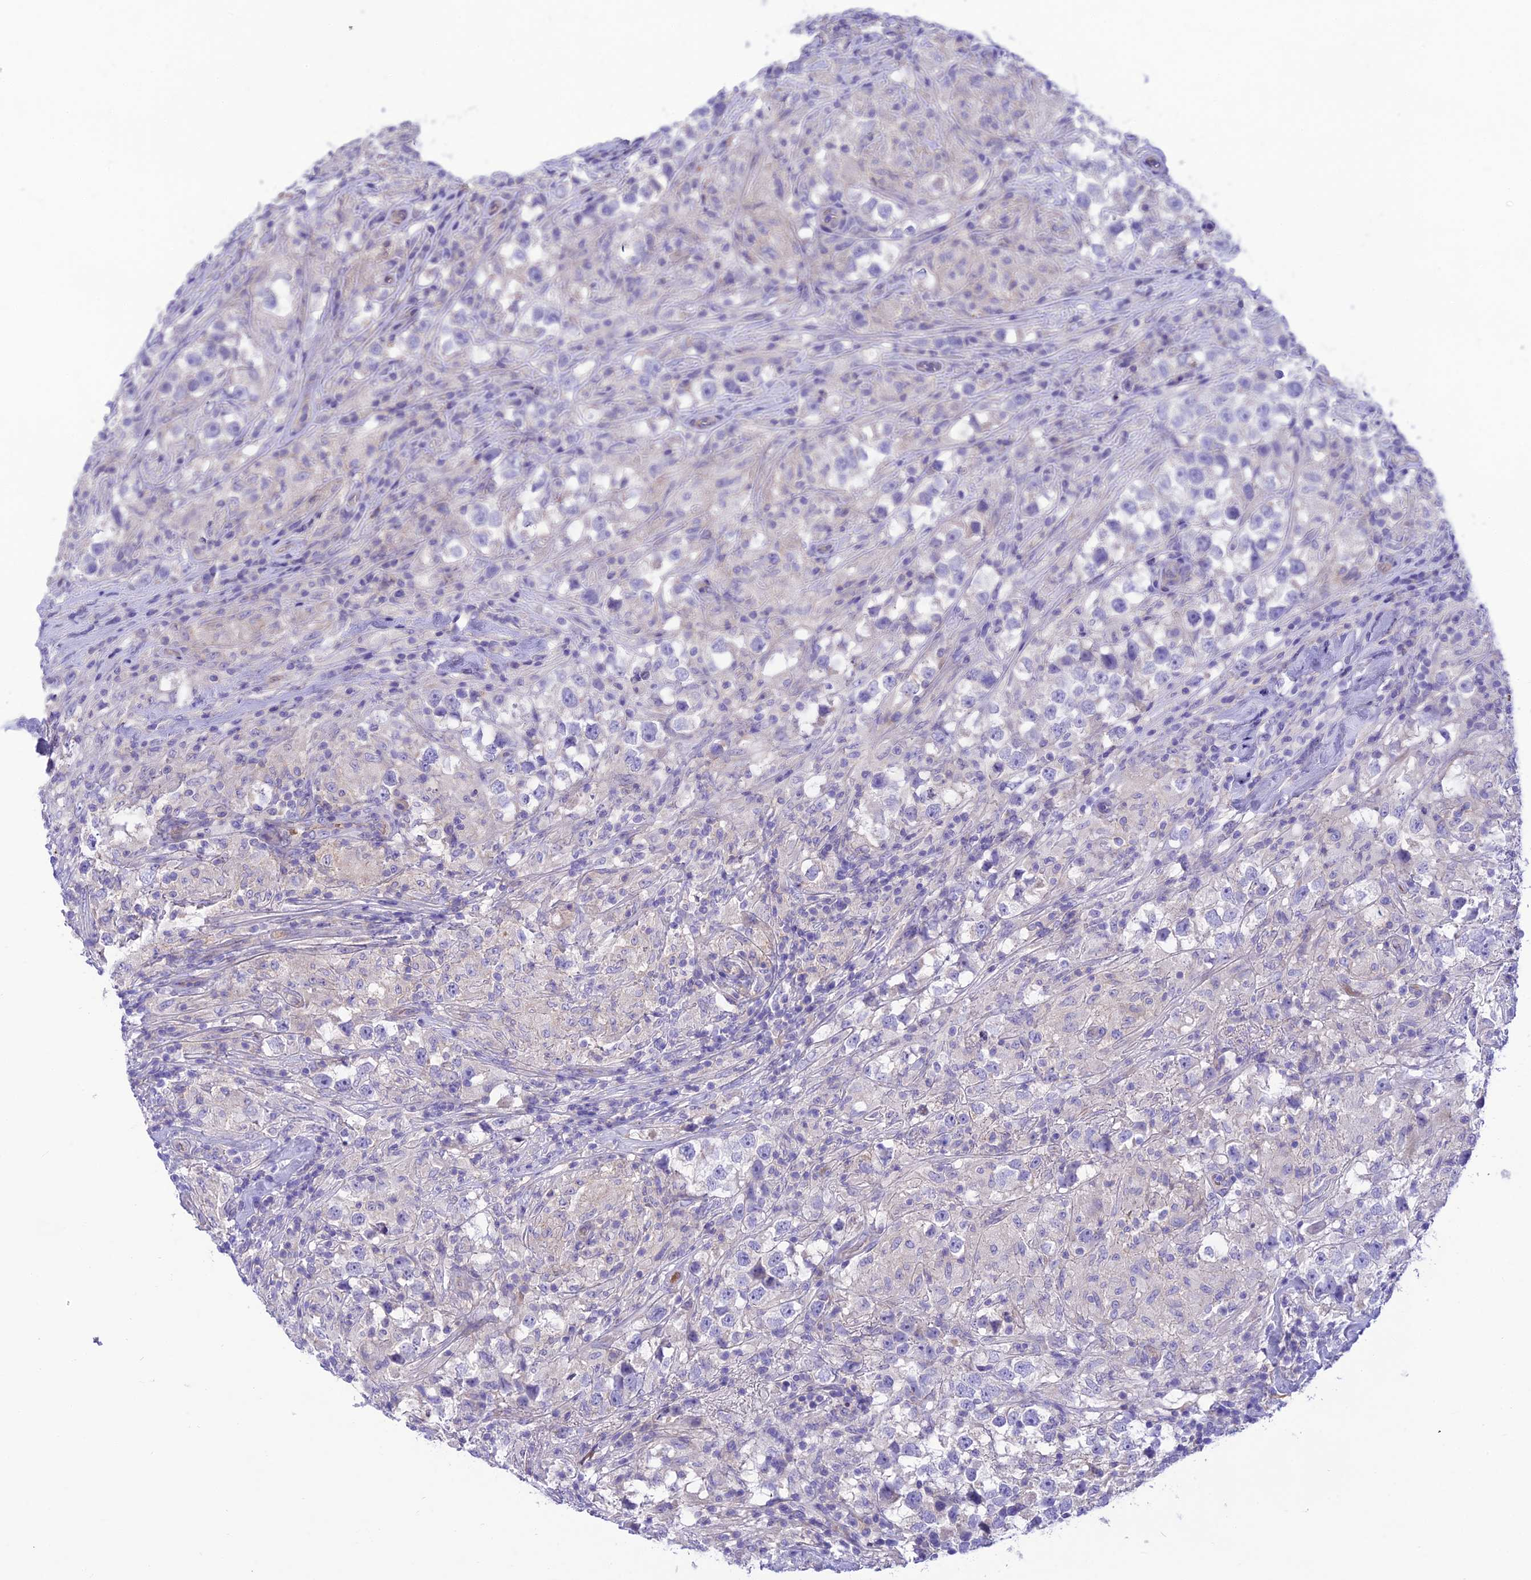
{"staining": {"intensity": "negative", "quantity": "none", "location": "none"}, "tissue": "testis cancer", "cell_type": "Tumor cells", "image_type": "cancer", "snomed": [{"axis": "morphology", "description": "Seminoma, NOS"}, {"axis": "topography", "description": "Testis"}], "caption": "DAB (3,3'-diaminobenzidine) immunohistochemical staining of testis seminoma demonstrates no significant positivity in tumor cells.", "gene": "CCDC157", "patient": {"sex": "male", "age": 46}}